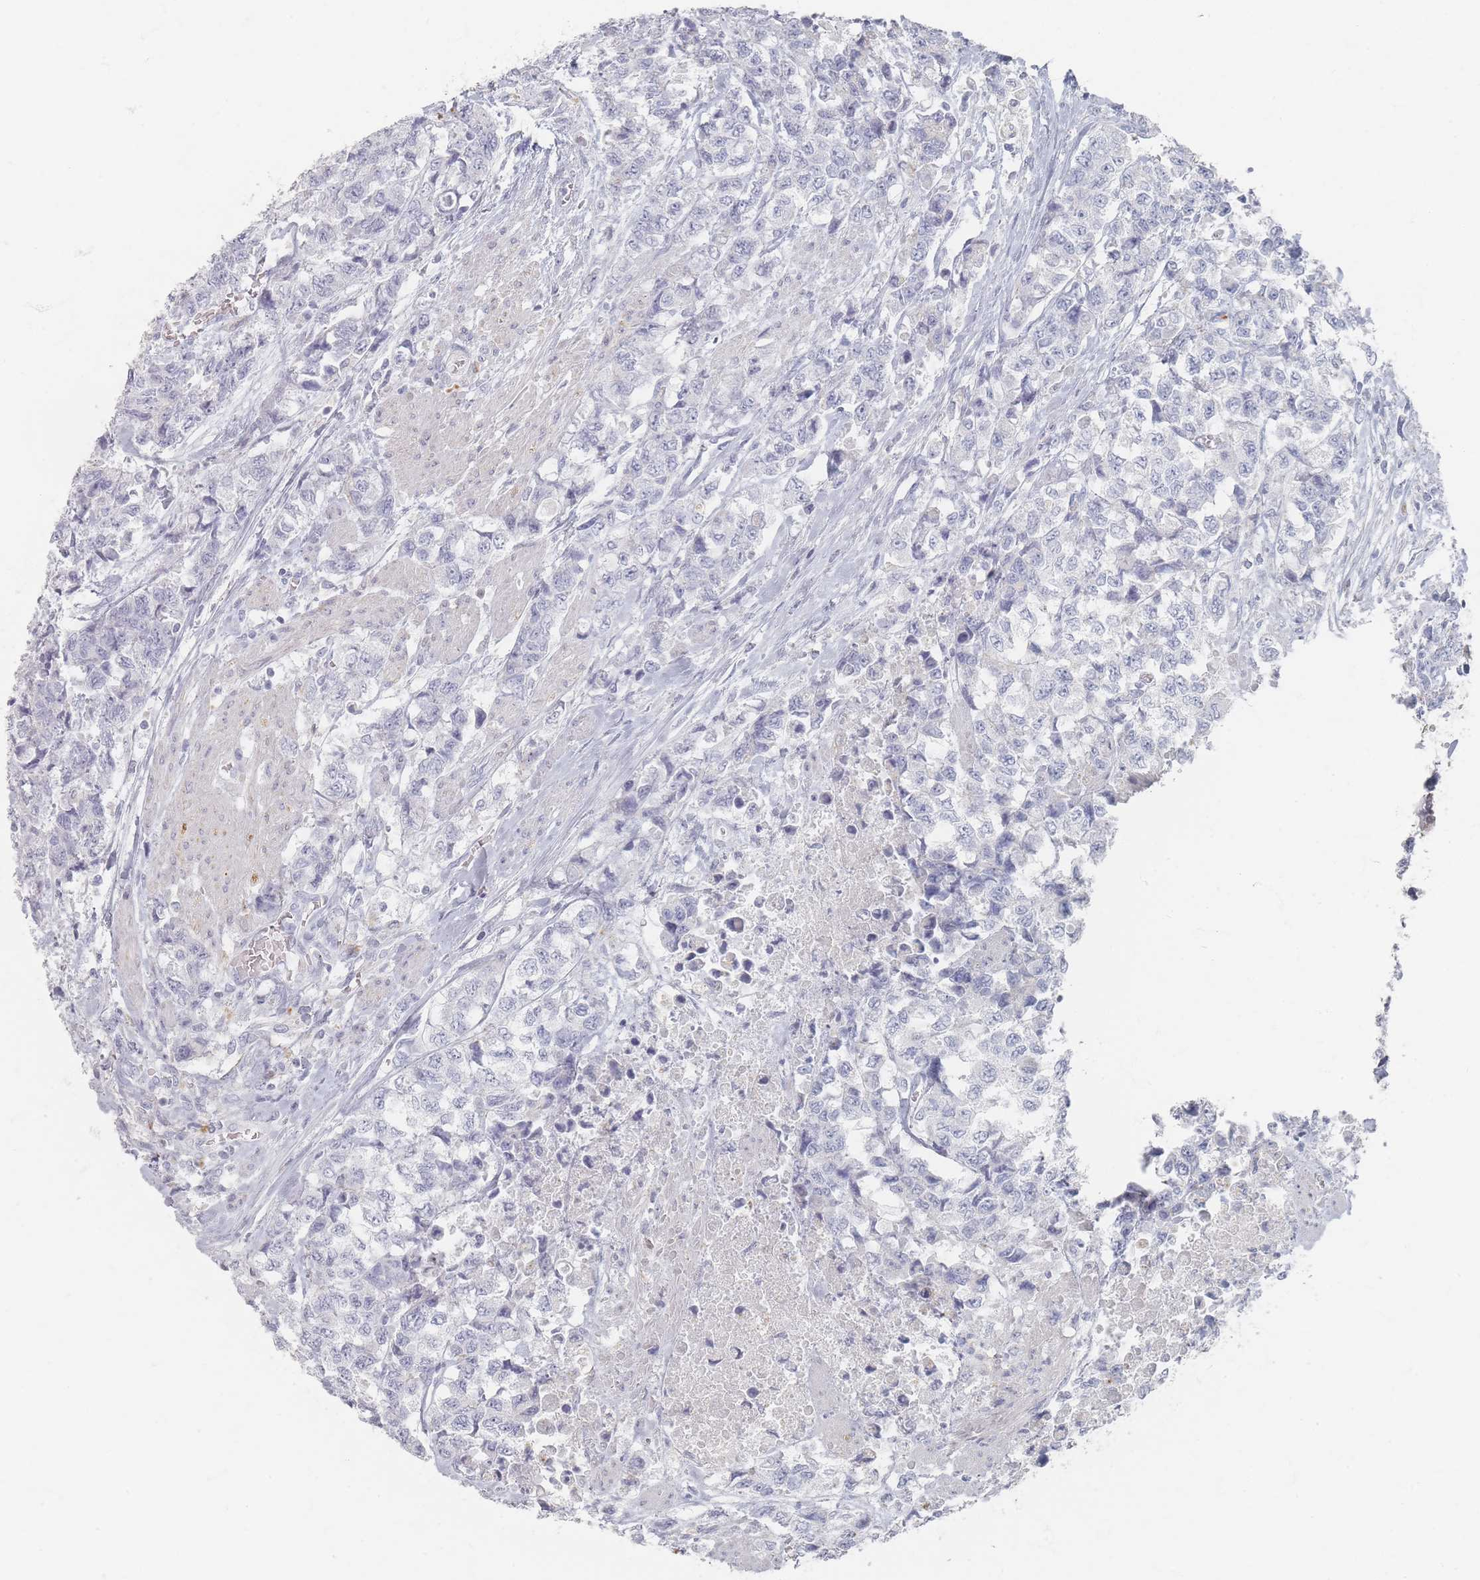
{"staining": {"intensity": "negative", "quantity": "none", "location": "none"}, "tissue": "urothelial cancer", "cell_type": "Tumor cells", "image_type": "cancer", "snomed": [{"axis": "morphology", "description": "Urothelial carcinoma, High grade"}, {"axis": "topography", "description": "Urinary bladder"}], "caption": "A histopathology image of human urothelial cancer is negative for staining in tumor cells.", "gene": "SLC2A11", "patient": {"sex": "female", "age": 78}}